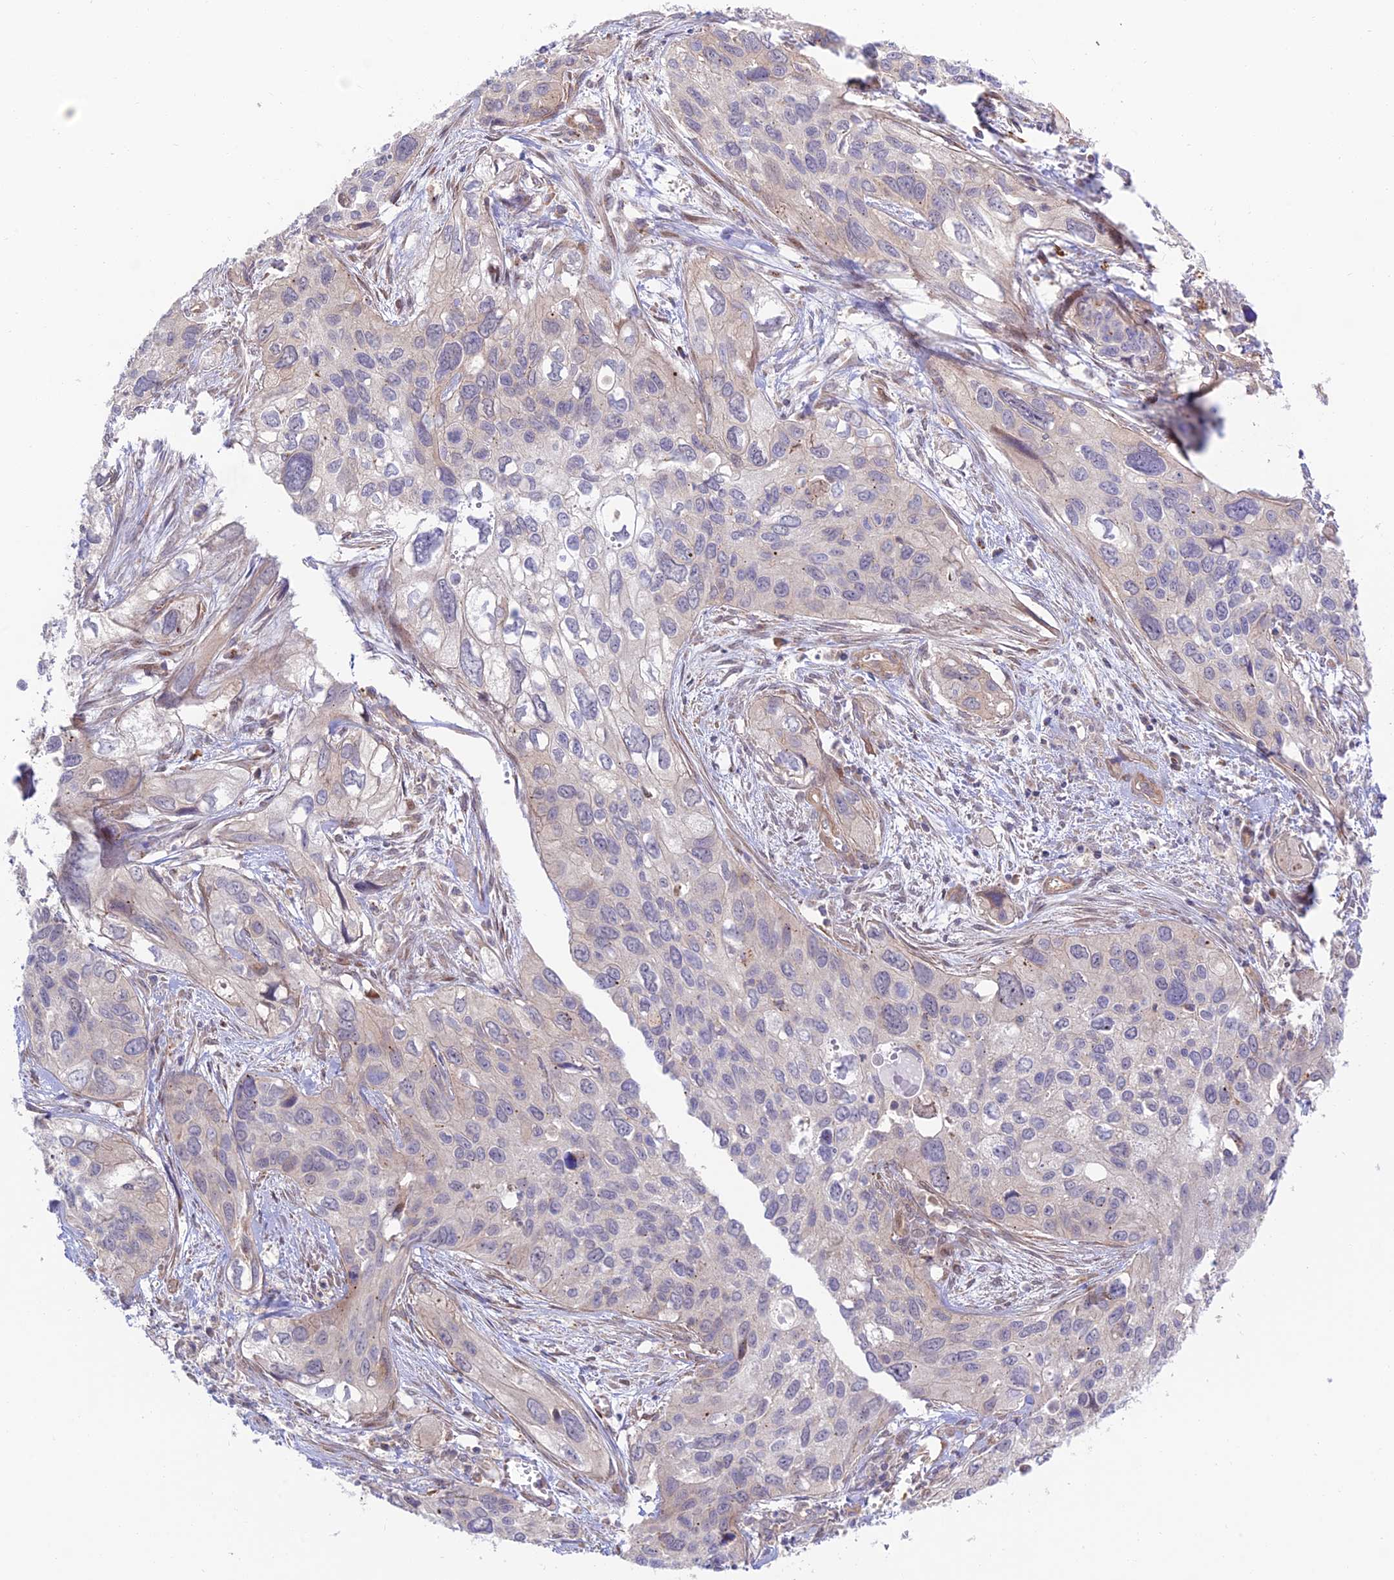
{"staining": {"intensity": "negative", "quantity": "none", "location": "none"}, "tissue": "cervical cancer", "cell_type": "Tumor cells", "image_type": "cancer", "snomed": [{"axis": "morphology", "description": "Squamous cell carcinoma, NOS"}, {"axis": "topography", "description": "Cervix"}], "caption": "A high-resolution micrograph shows IHC staining of cervical cancer, which reveals no significant expression in tumor cells. (DAB immunohistochemistry (IHC), high magnification).", "gene": "KCNAB1", "patient": {"sex": "female", "age": 55}}